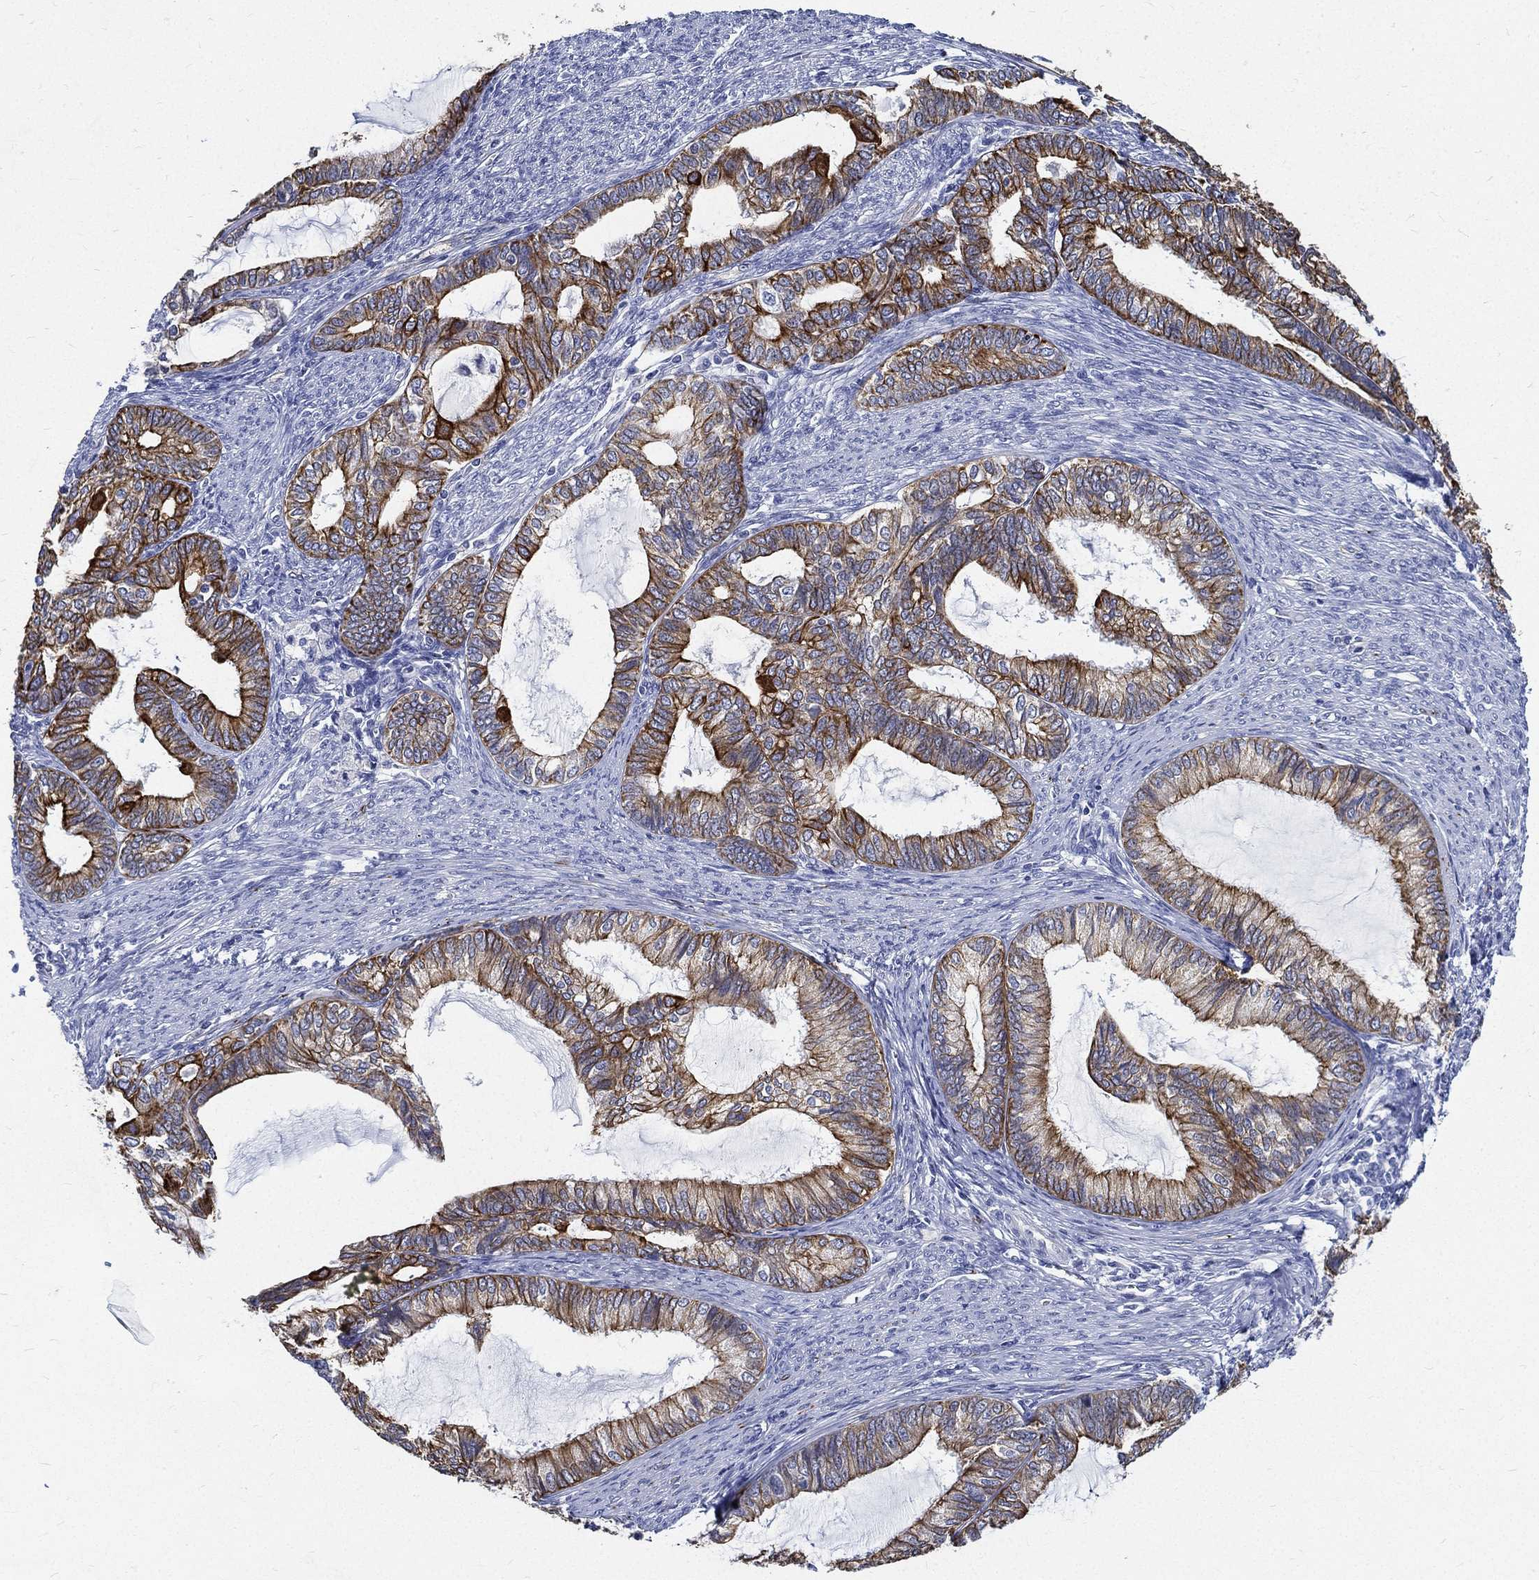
{"staining": {"intensity": "strong", "quantity": "25%-75%", "location": "cytoplasmic/membranous"}, "tissue": "endometrial cancer", "cell_type": "Tumor cells", "image_type": "cancer", "snomed": [{"axis": "morphology", "description": "Adenocarcinoma, NOS"}, {"axis": "topography", "description": "Endometrium"}], "caption": "Endometrial cancer (adenocarcinoma) stained for a protein displays strong cytoplasmic/membranous positivity in tumor cells.", "gene": "NEDD9", "patient": {"sex": "female", "age": 86}}